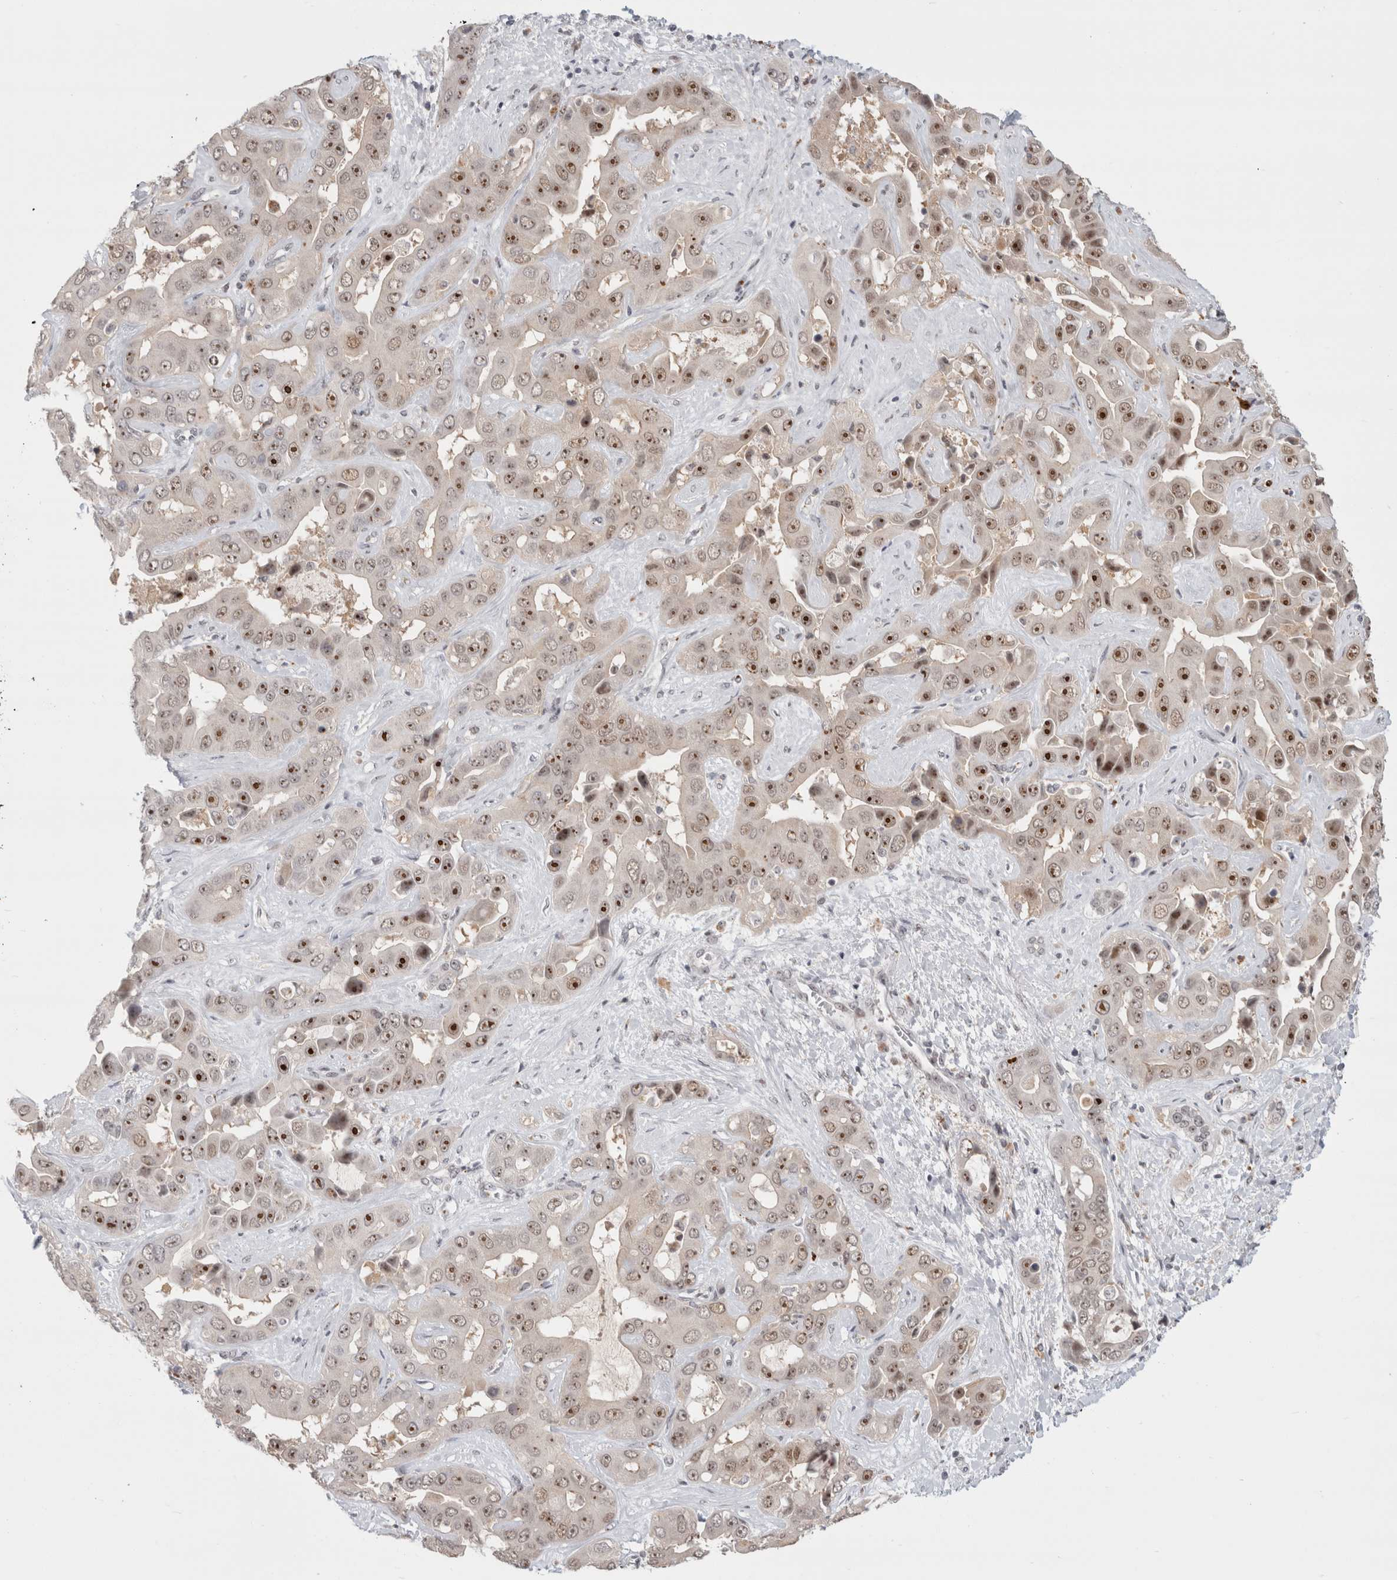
{"staining": {"intensity": "strong", "quantity": ">75%", "location": "nuclear"}, "tissue": "liver cancer", "cell_type": "Tumor cells", "image_type": "cancer", "snomed": [{"axis": "morphology", "description": "Cholangiocarcinoma"}, {"axis": "topography", "description": "Liver"}], "caption": "Protein staining demonstrates strong nuclear expression in approximately >75% of tumor cells in liver cancer.", "gene": "SENP6", "patient": {"sex": "female", "age": 52}}